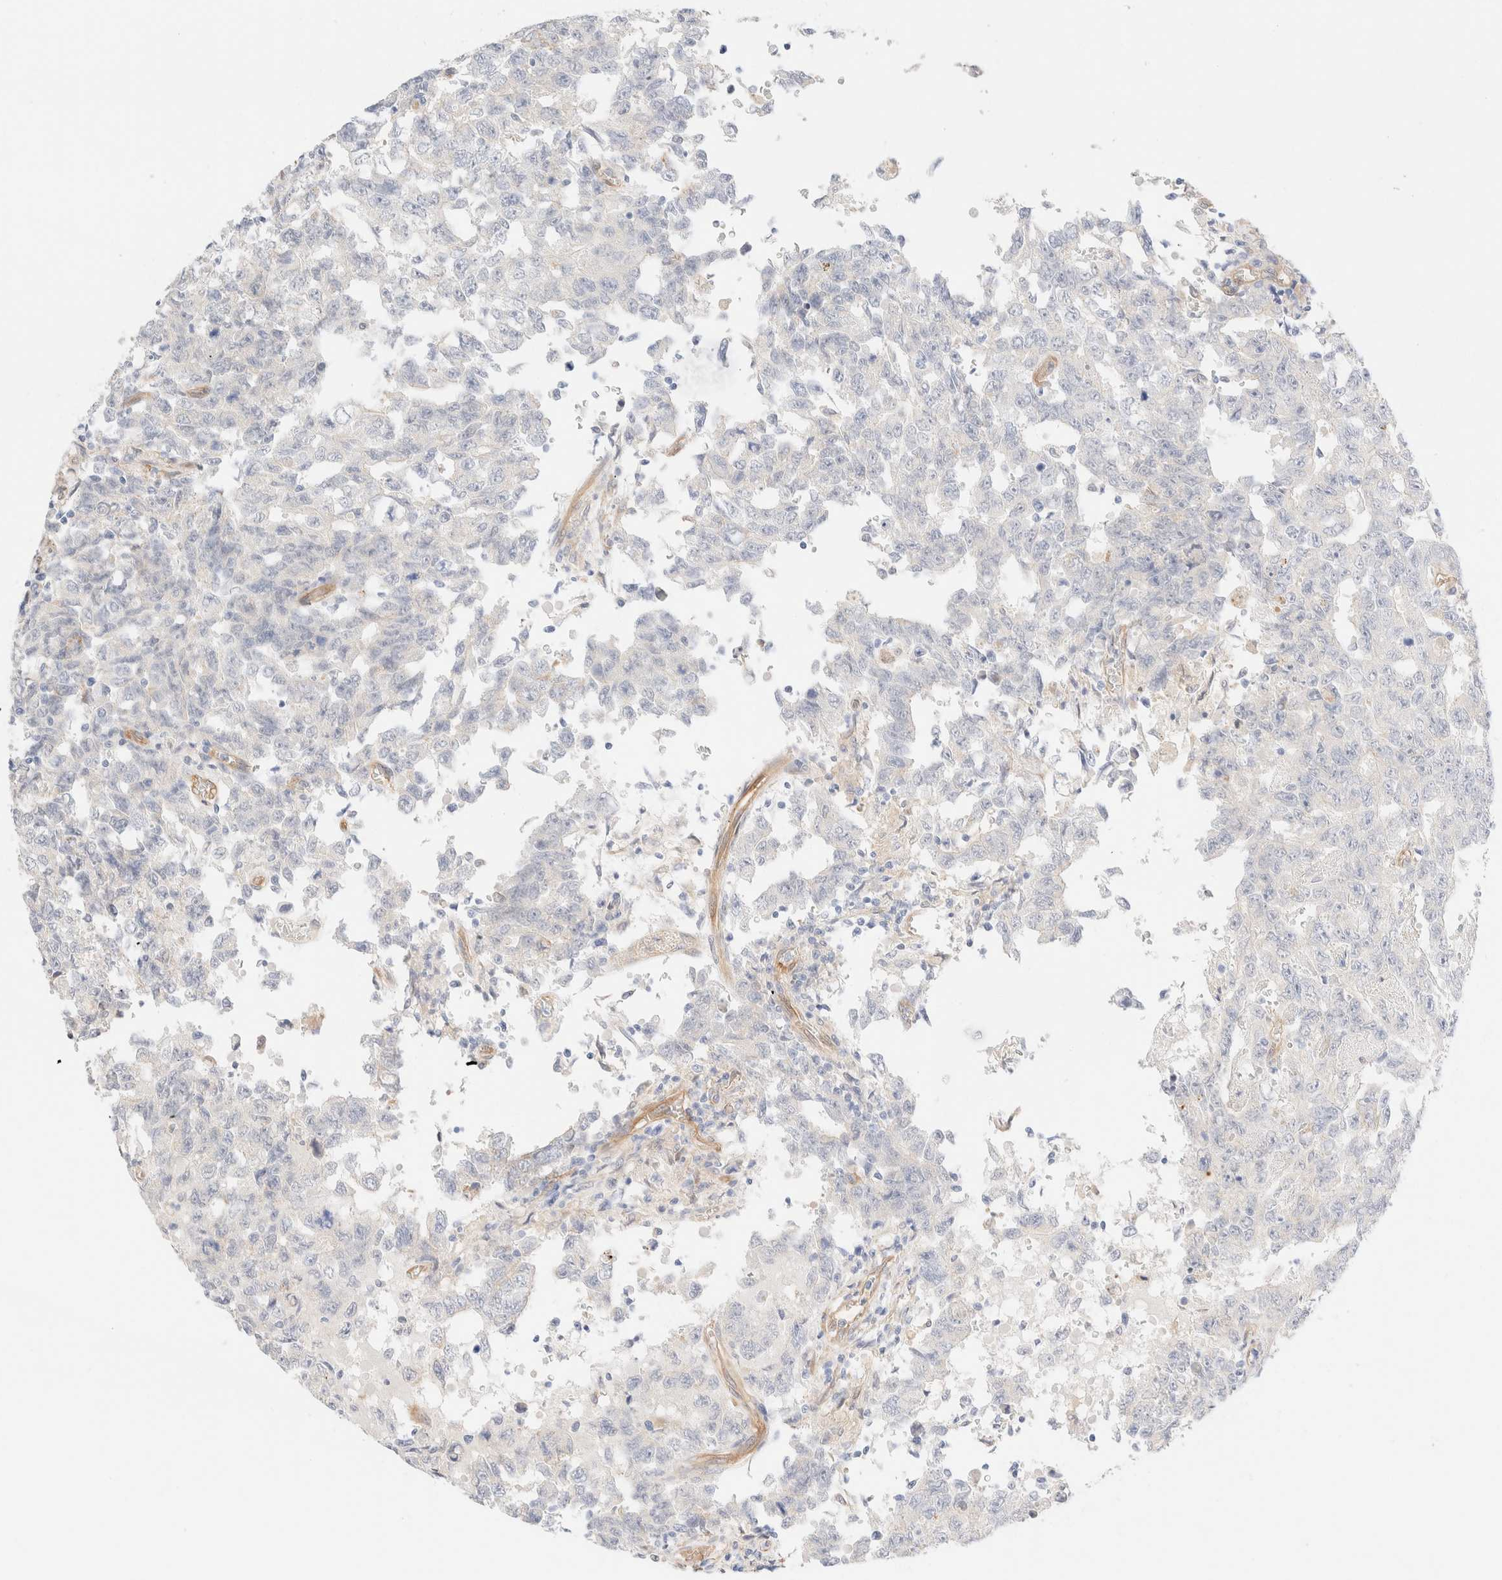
{"staining": {"intensity": "negative", "quantity": "none", "location": "none"}, "tissue": "testis cancer", "cell_type": "Tumor cells", "image_type": "cancer", "snomed": [{"axis": "morphology", "description": "Carcinoma, Embryonal, NOS"}, {"axis": "topography", "description": "Testis"}], "caption": "Immunohistochemical staining of human testis cancer reveals no significant positivity in tumor cells.", "gene": "NIBAN2", "patient": {"sex": "male", "age": 26}}